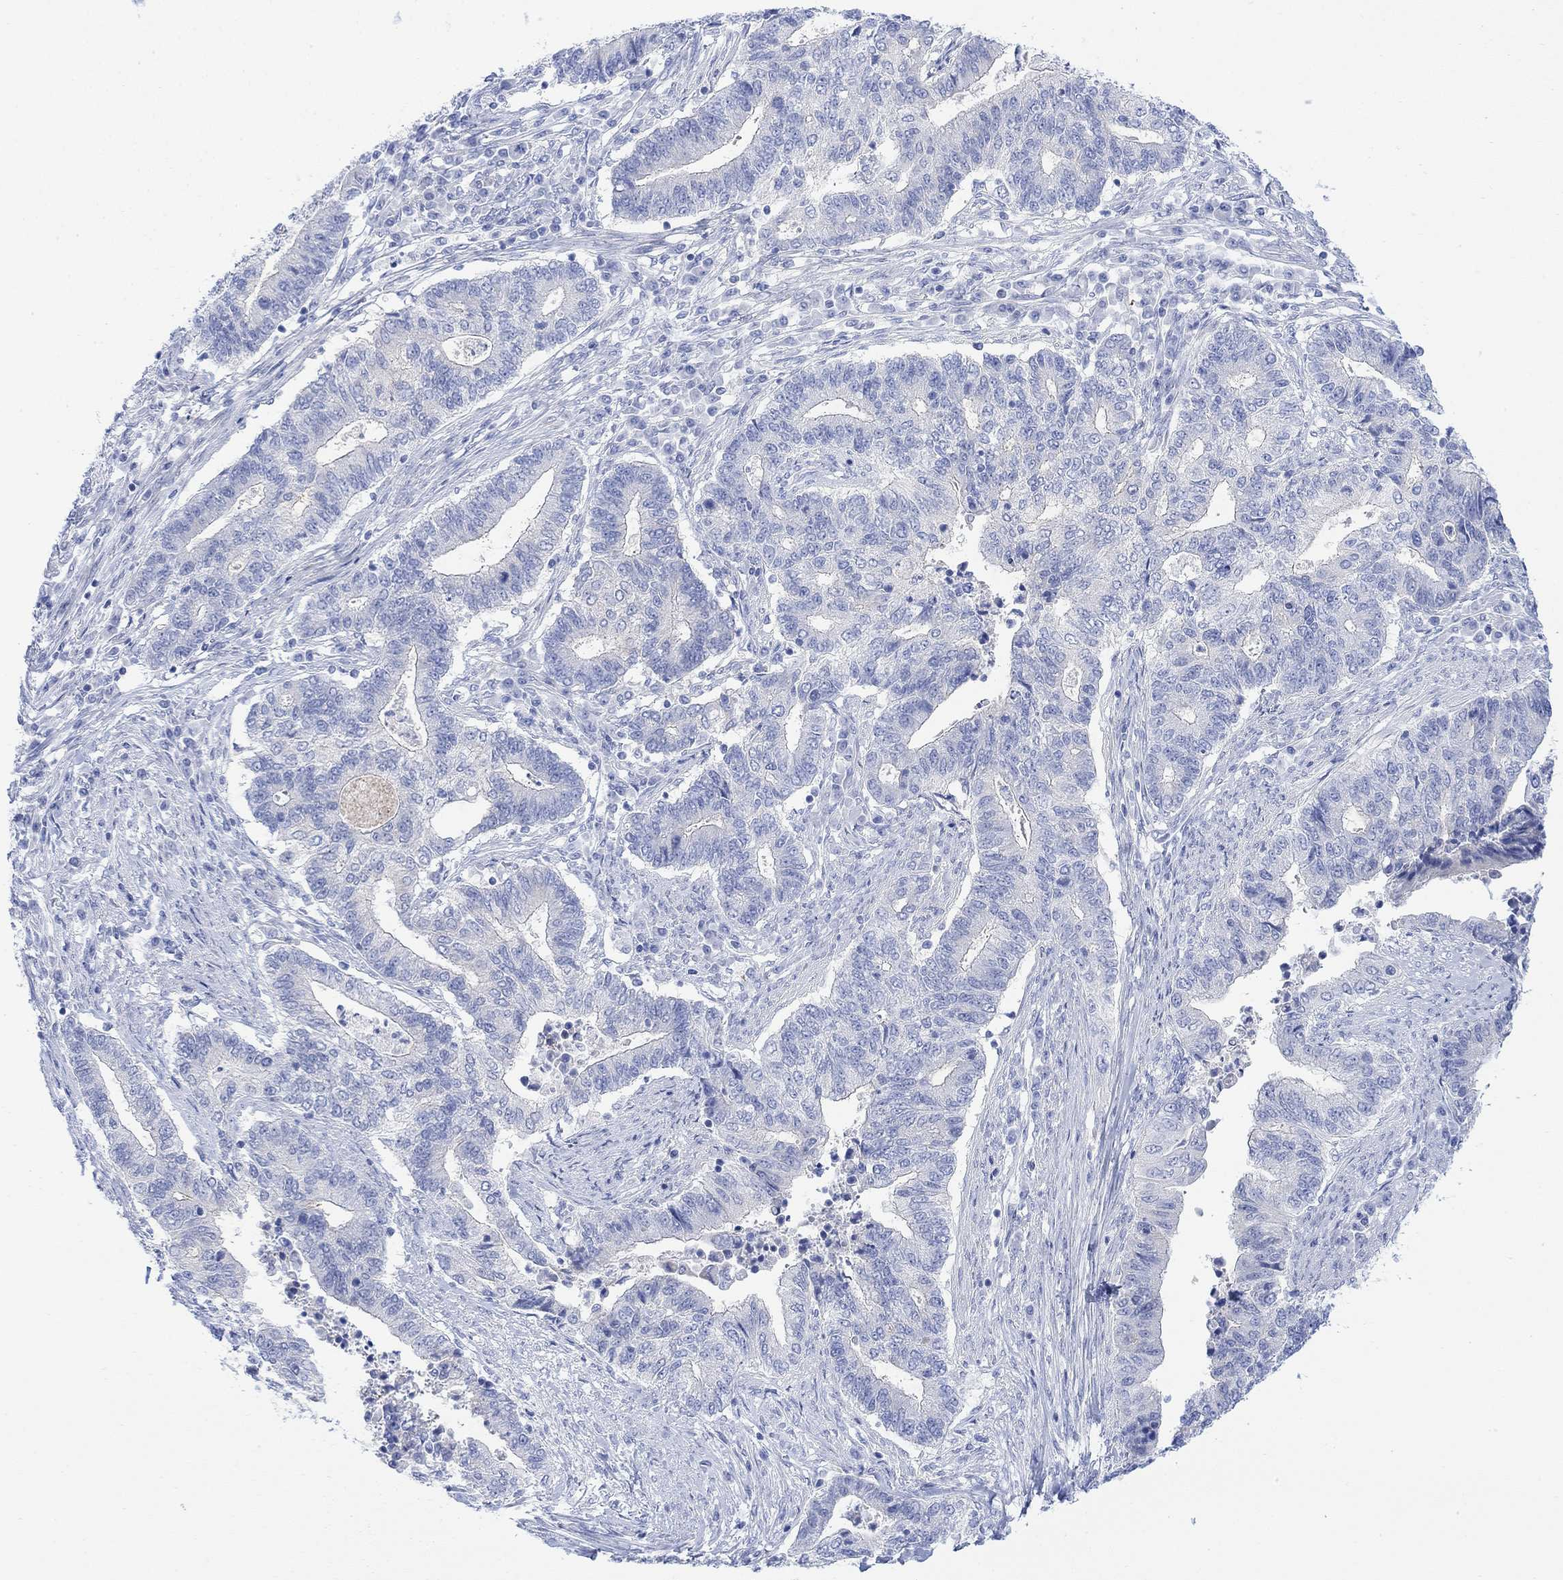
{"staining": {"intensity": "negative", "quantity": "none", "location": "none"}, "tissue": "endometrial cancer", "cell_type": "Tumor cells", "image_type": "cancer", "snomed": [{"axis": "morphology", "description": "Adenocarcinoma, NOS"}, {"axis": "topography", "description": "Uterus"}, {"axis": "topography", "description": "Endometrium"}], "caption": "Immunohistochemistry micrograph of neoplastic tissue: human endometrial cancer stained with DAB shows no significant protein positivity in tumor cells.", "gene": "TLDC2", "patient": {"sex": "female", "age": 54}}